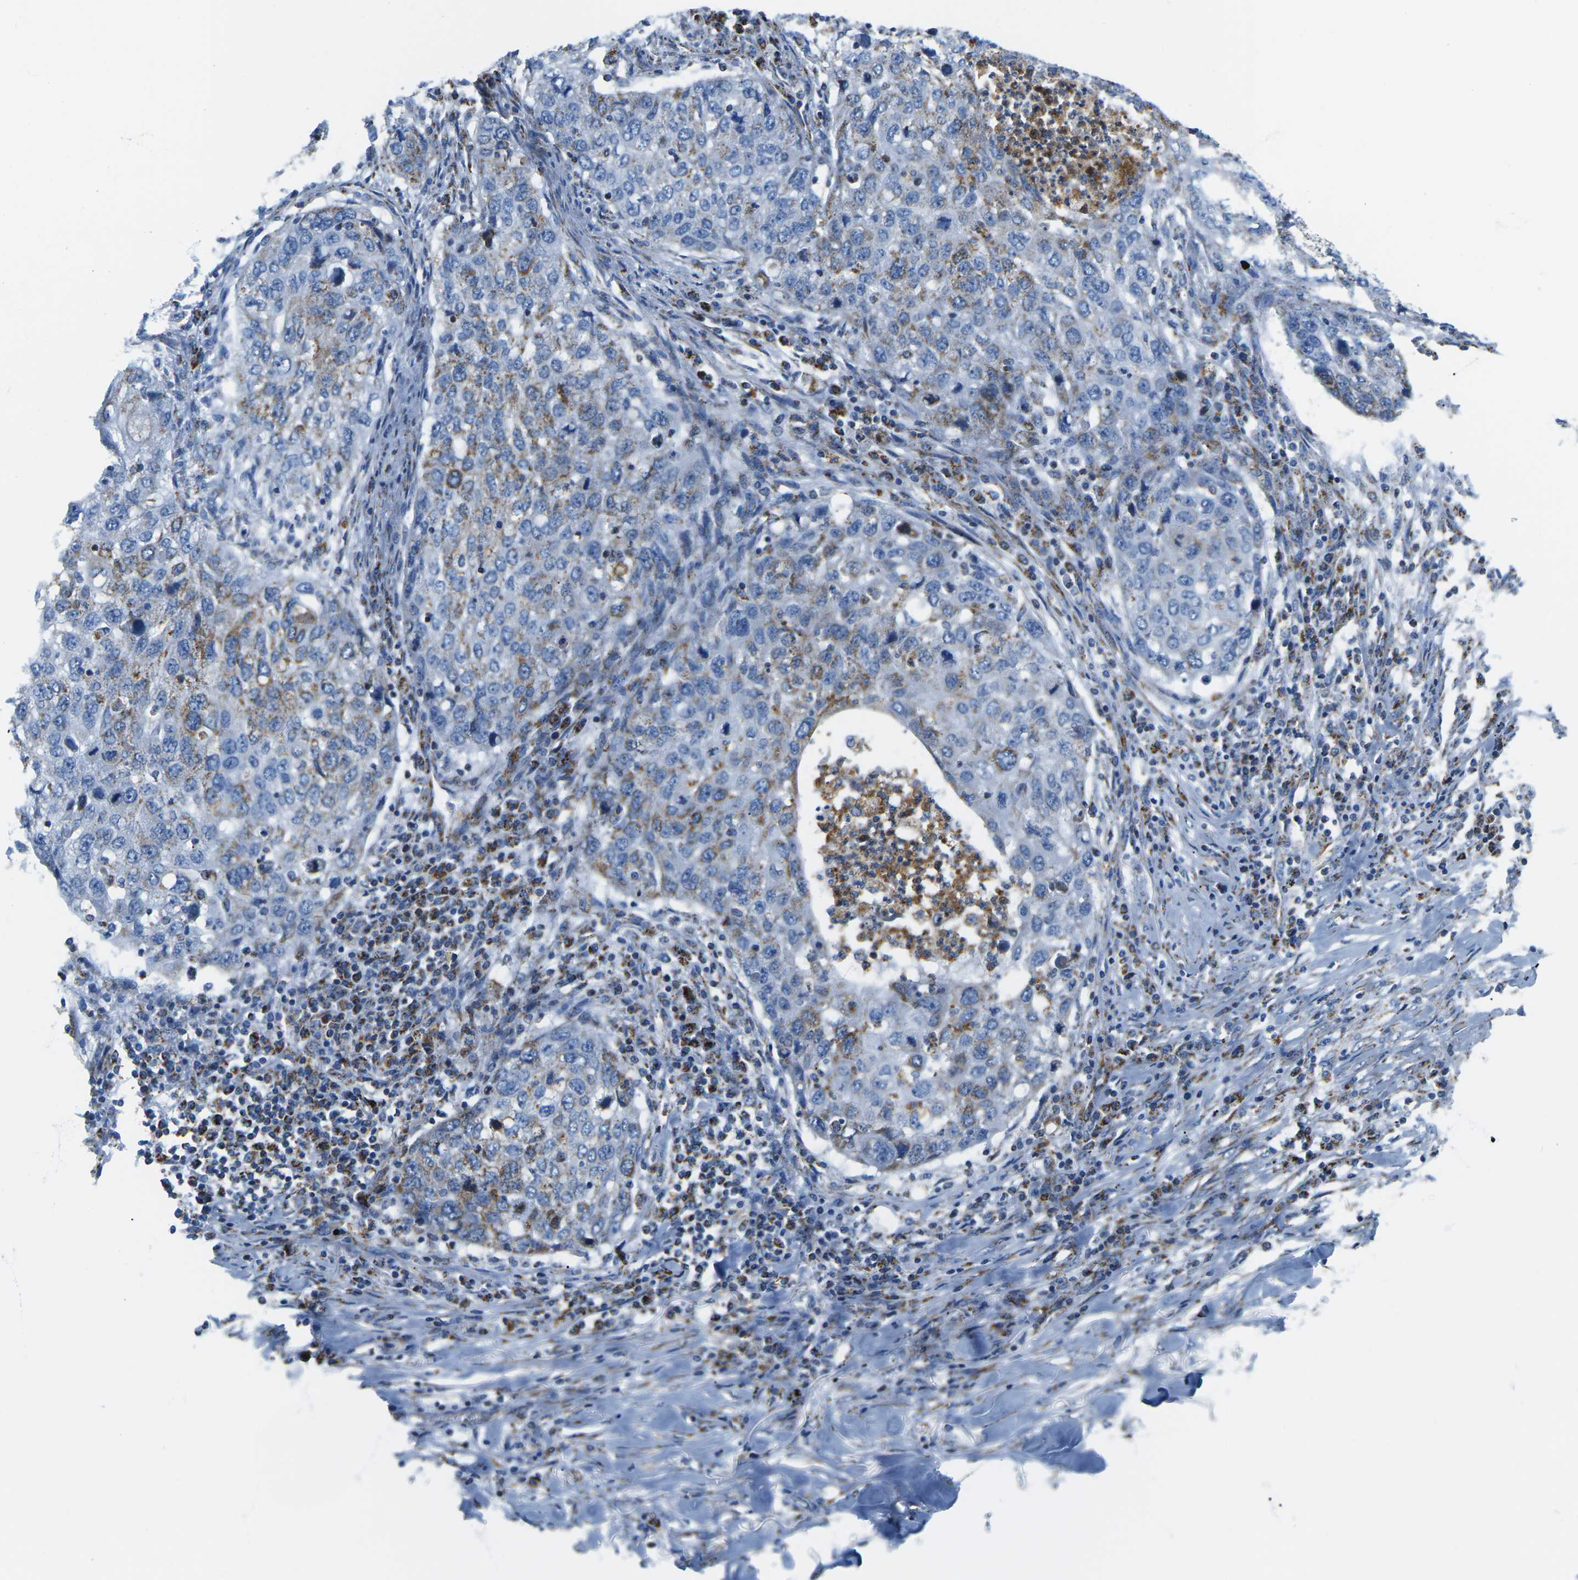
{"staining": {"intensity": "weak", "quantity": "<25%", "location": "cytoplasmic/membranous"}, "tissue": "lung cancer", "cell_type": "Tumor cells", "image_type": "cancer", "snomed": [{"axis": "morphology", "description": "Squamous cell carcinoma, NOS"}, {"axis": "topography", "description": "Lung"}], "caption": "Human lung cancer stained for a protein using immunohistochemistry (IHC) exhibits no staining in tumor cells.", "gene": "COX6C", "patient": {"sex": "female", "age": 63}}